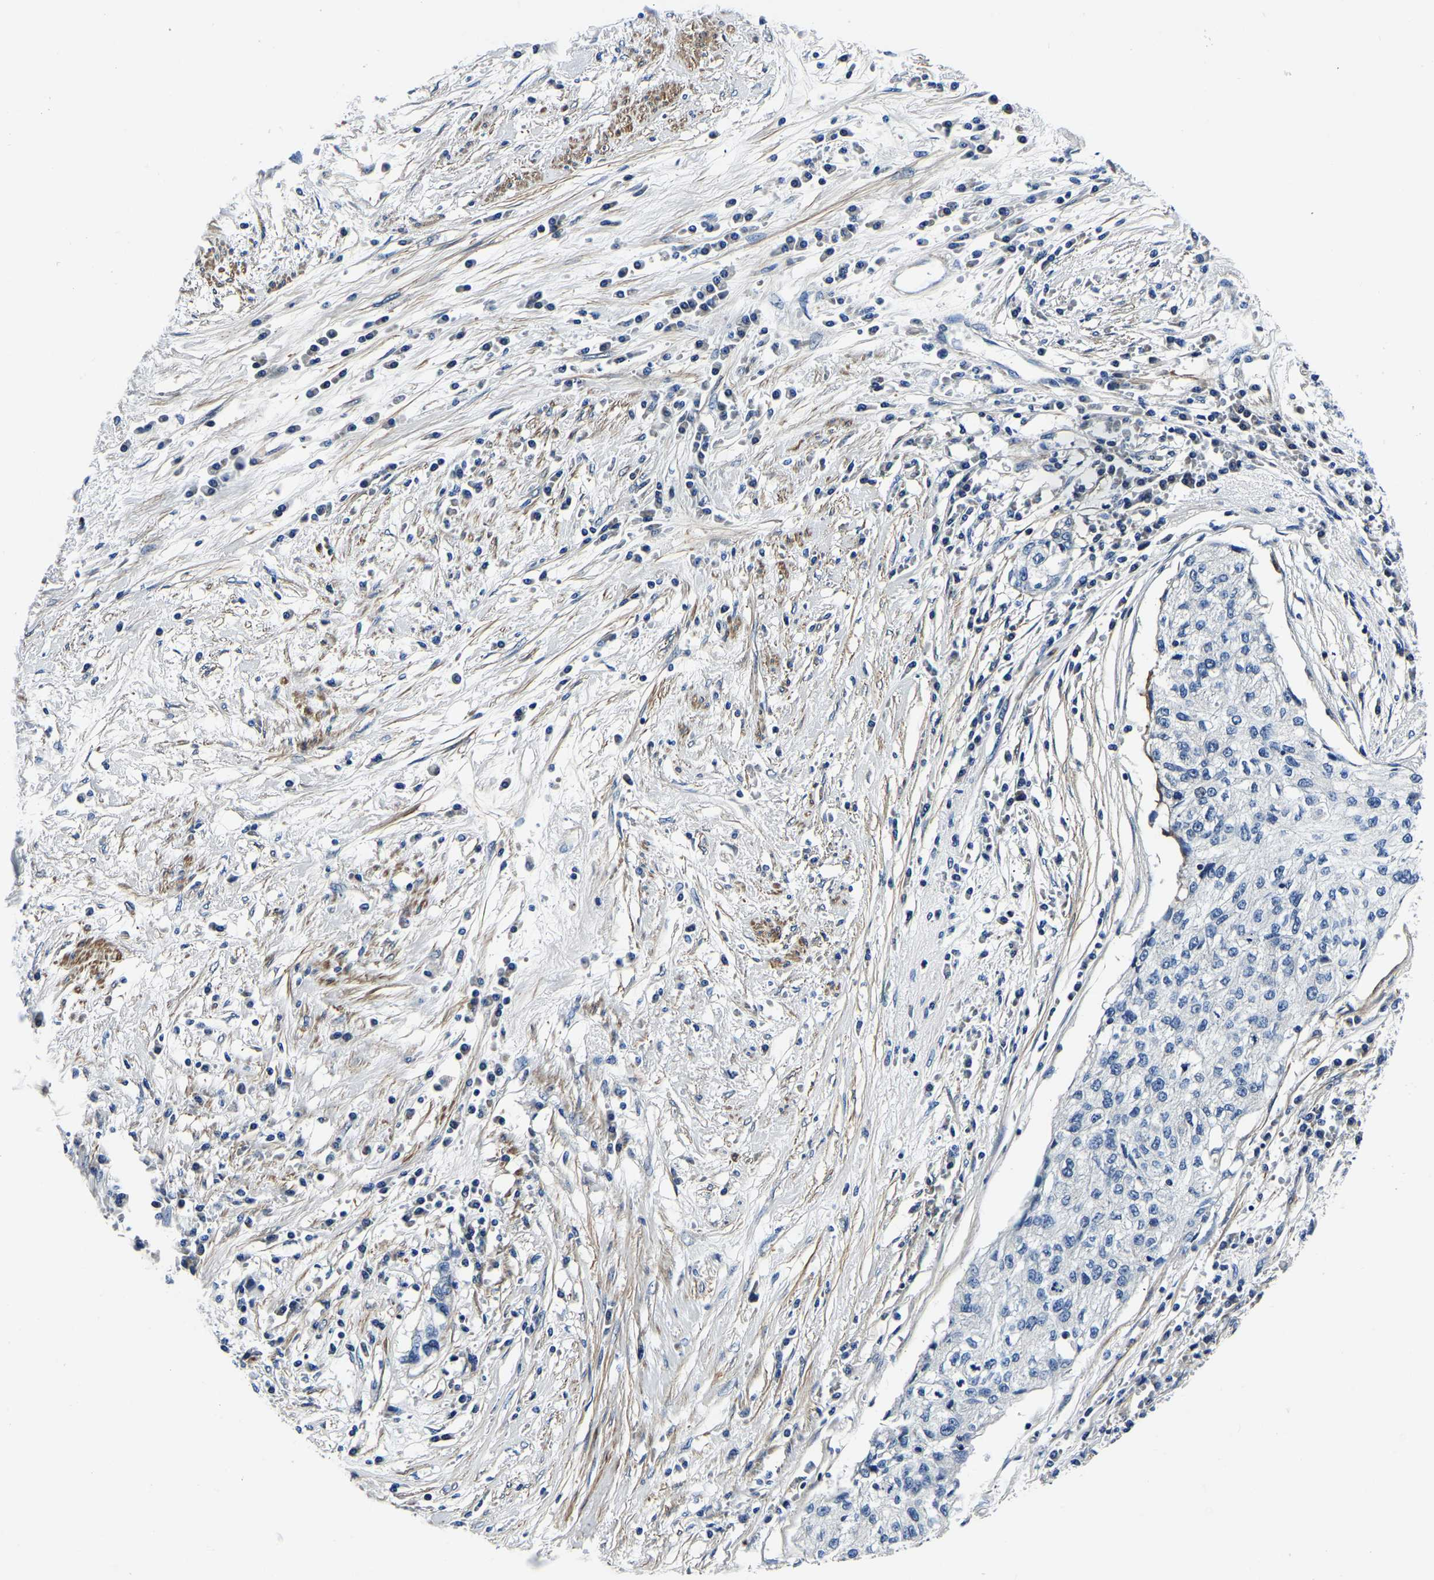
{"staining": {"intensity": "negative", "quantity": "none", "location": "none"}, "tissue": "cervical cancer", "cell_type": "Tumor cells", "image_type": "cancer", "snomed": [{"axis": "morphology", "description": "Squamous cell carcinoma, NOS"}, {"axis": "topography", "description": "Cervix"}], "caption": "Human squamous cell carcinoma (cervical) stained for a protein using immunohistochemistry shows no positivity in tumor cells.", "gene": "KCTD17", "patient": {"sex": "female", "age": 57}}